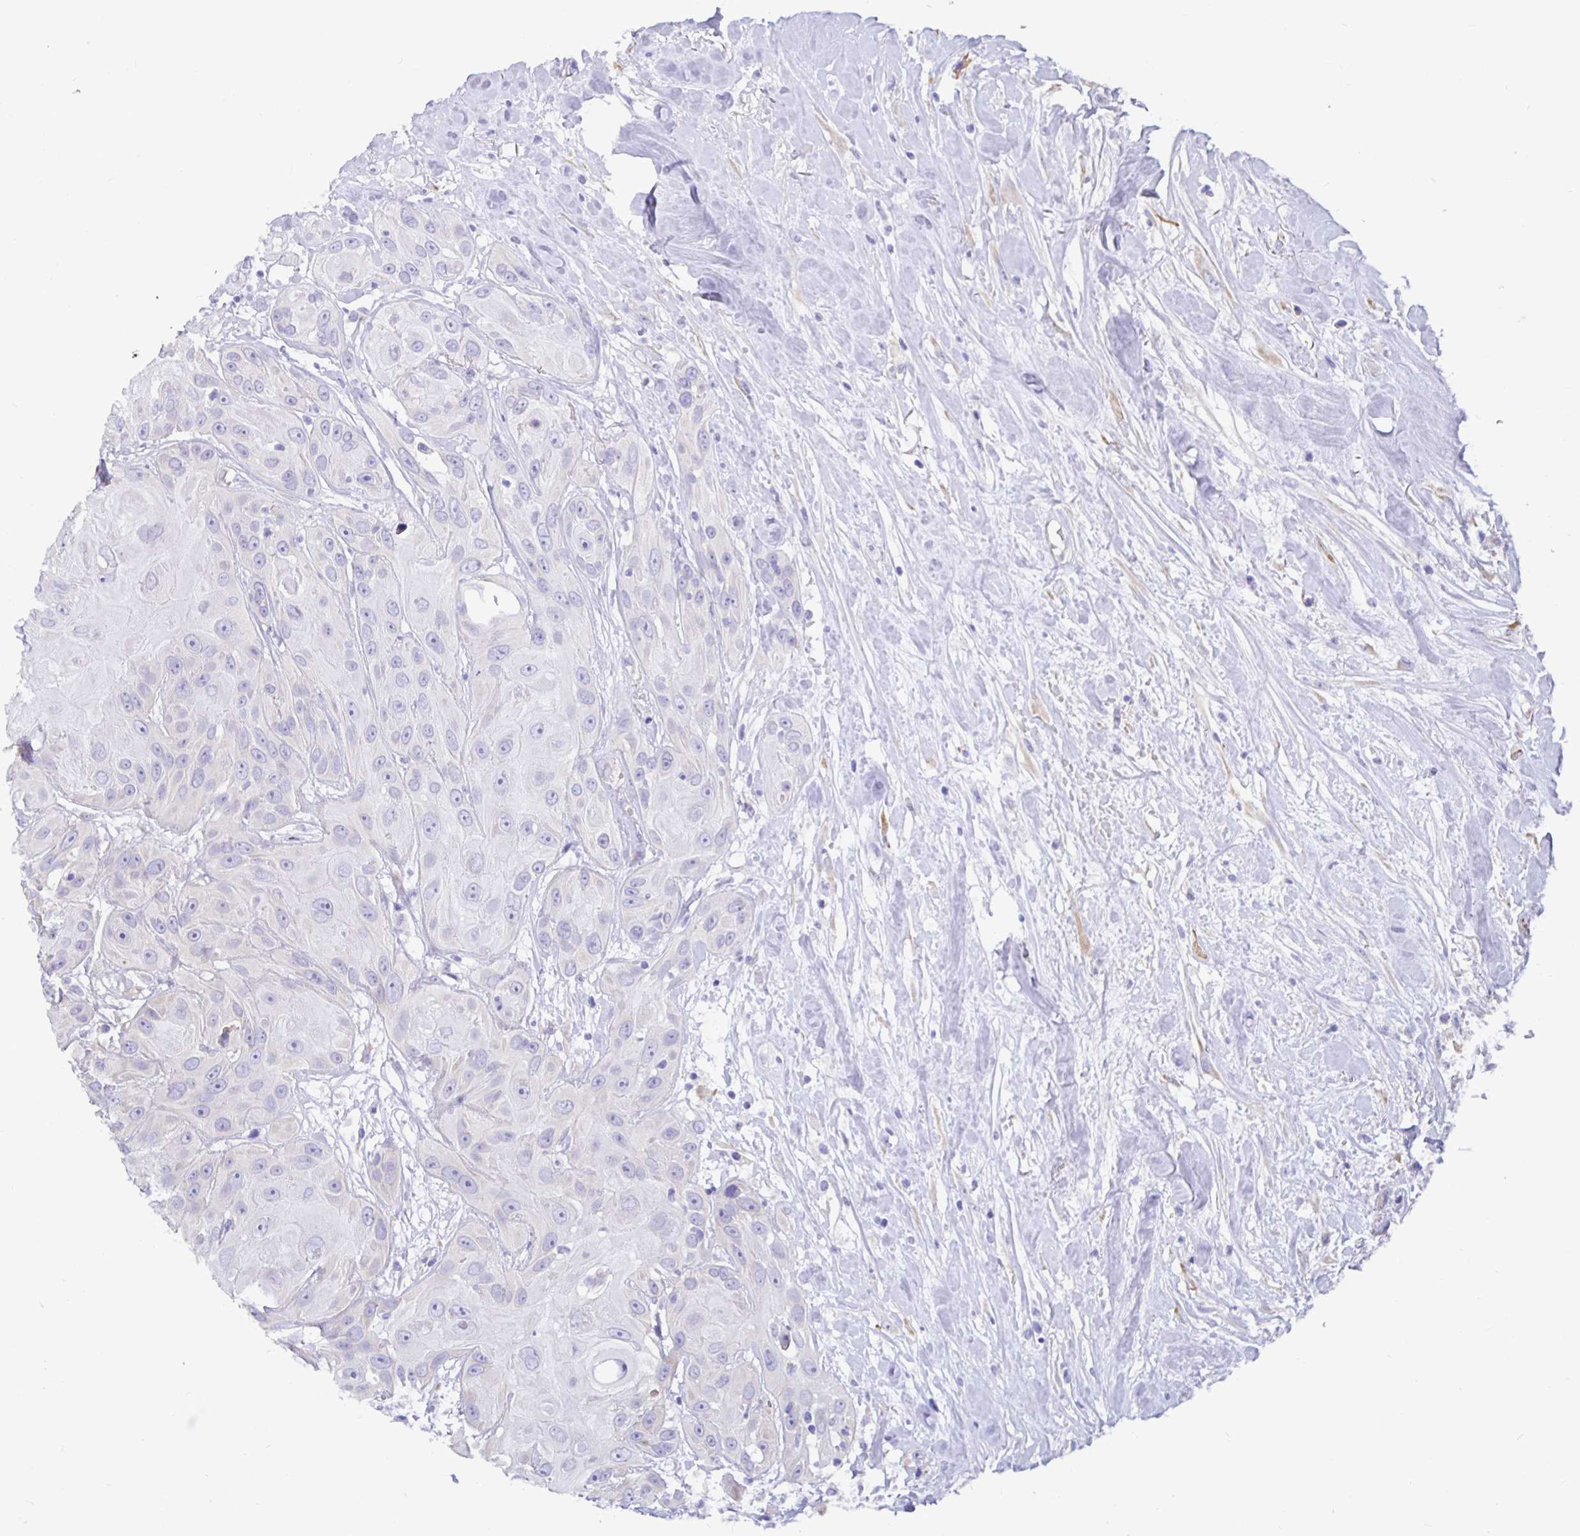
{"staining": {"intensity": "negative", "quantity": "none", "location": "none"}, "tissue": "head and neck cancer", "cell_type": "Tumor cells", "image_type": "cancer", "snomed": [{"axis": "morphology", "description": "Squamous cell carcinoma, NOS"}, {"axis": "topography", "description": "Oral tissue"}, {"axis": "topography", "description": "Head-Neck"}], "caption": "IHC of head and neck cancer (squamous cell carcinoma) shows no staining in tumor cells.", "gene": "DNAI2", "patient": {"sex": "male", "age": 77}}